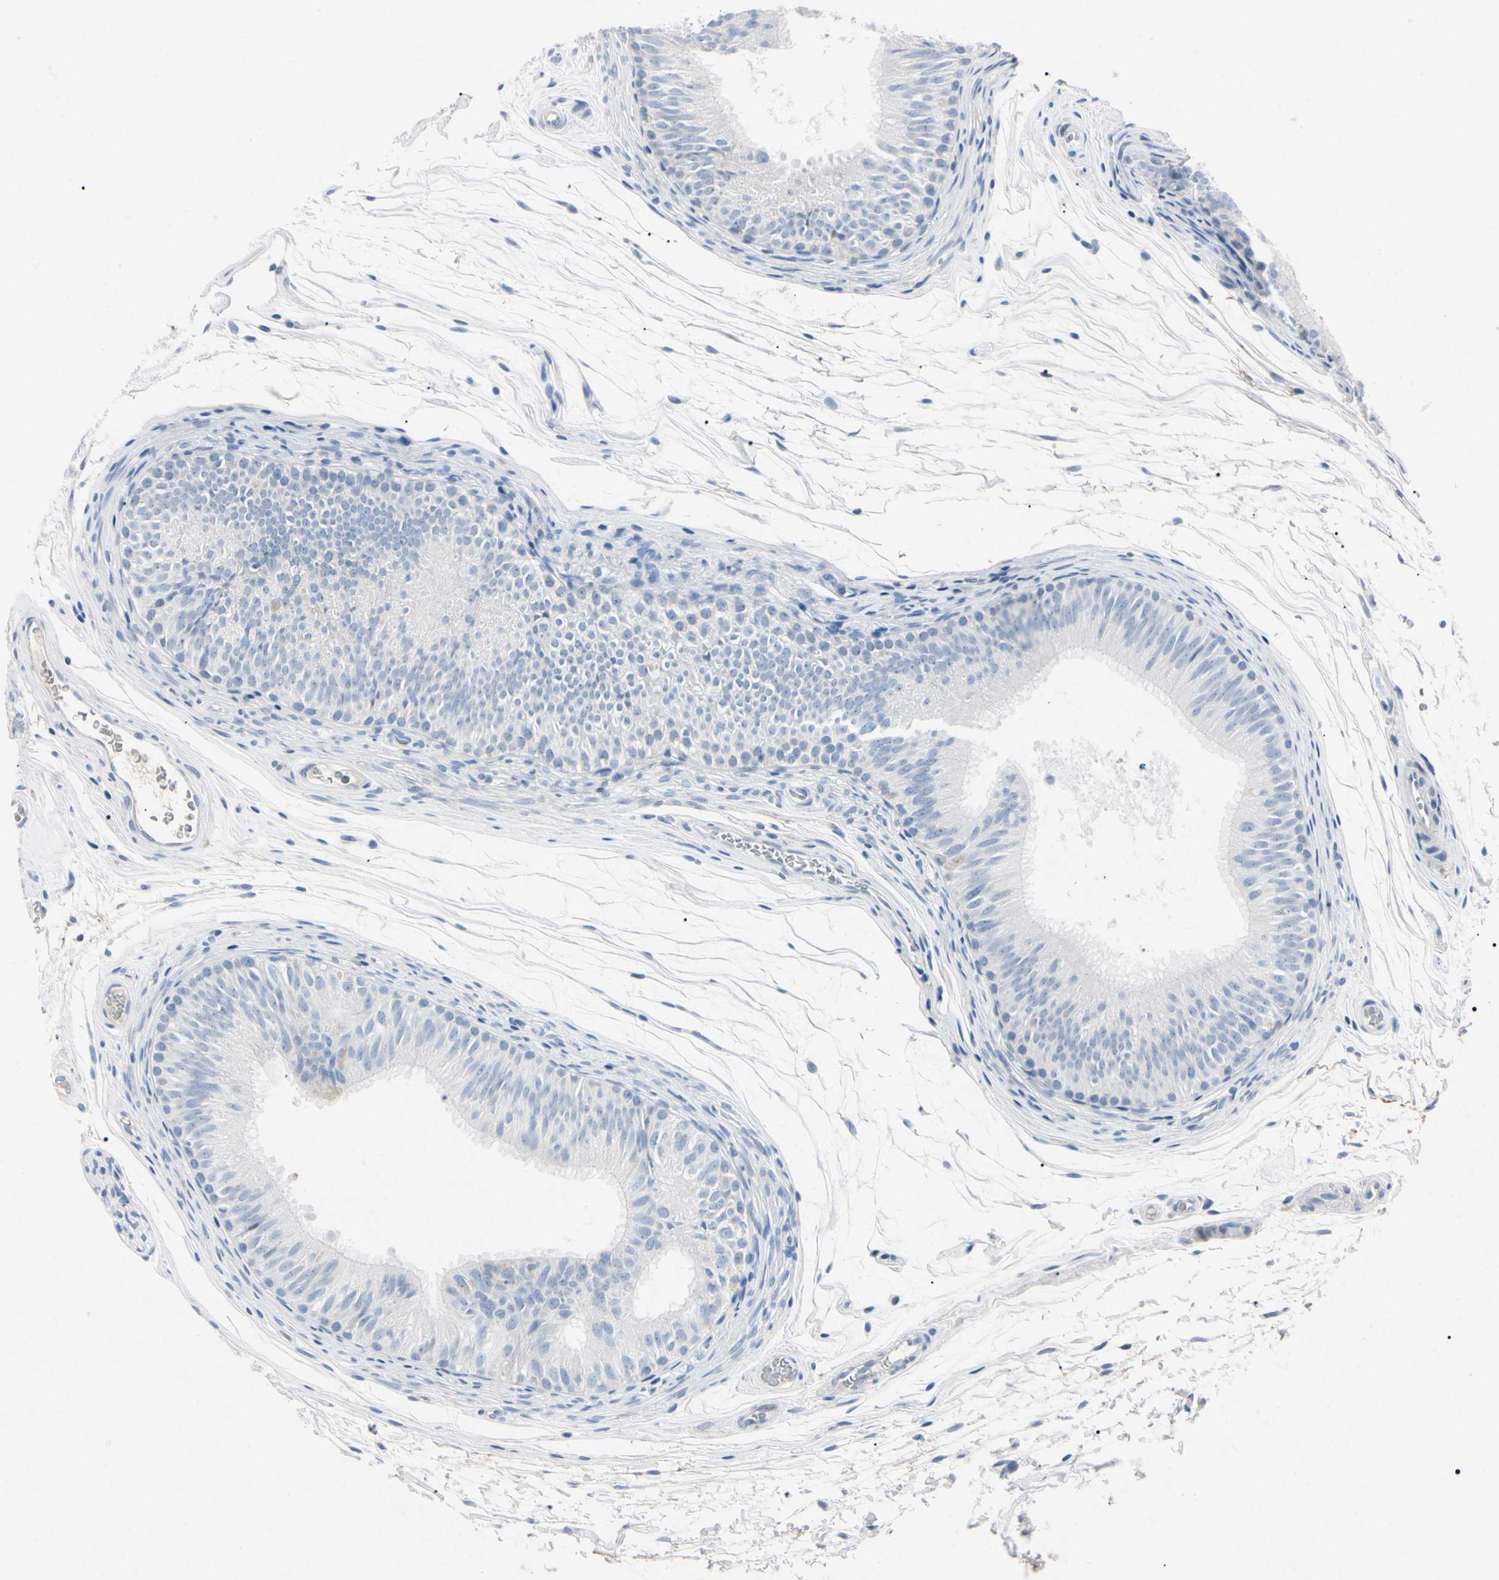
{"staining": {"intensity": "weak", "quantity": "<25%", "location": "cytoplasmic/membranous"}, "tissue": "epididymis", "cell_type": "Glandular cells", "image_type": "normal", "snomed": [{"axis": "morphology", "description": "Normal tissue, NOS"}, {"axis": "topography", "description": "Epididymis"}], "caption": "An immunohistochemistry image of normal epididymis is shown. There is no staining in glandular cells of epididymis.", "gene": "ELN", "patient": {"sex": "male", "age": 36}}